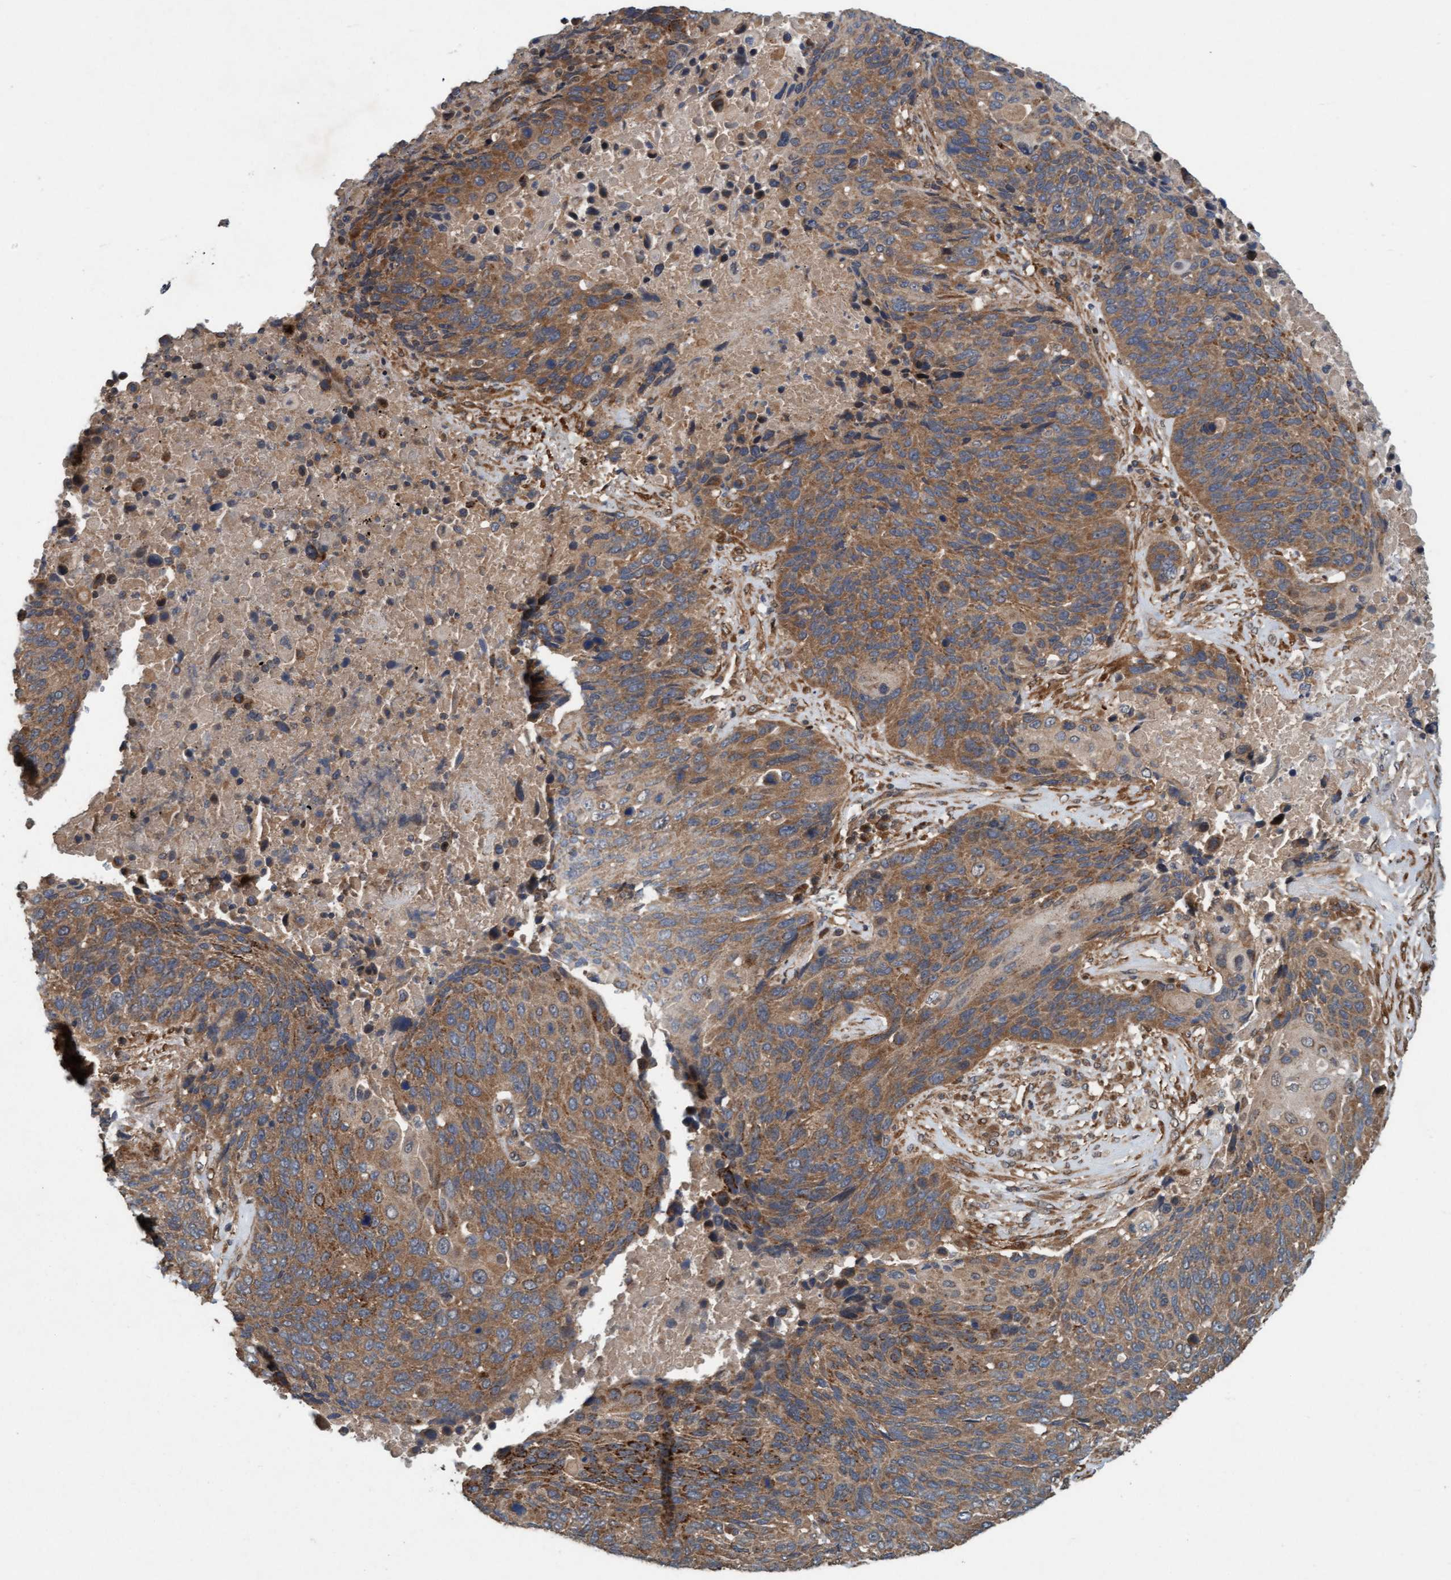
{"staining": {"intensity": "moderate", "quantity": ">75%", "location": "cytoplasmic/membranous"}, "tissue": "lung cancer", "cell_type": "Tumor cells", "image_type": "cancer", "snomed": [{"axis": "morphology", "description": "Squamous cell carcinoma, NOS"}, {"axis": "topography", "description": "Lung"}], "caption": "This is an image of immunohistochemistry (IHC) staining of lung cancer (squamous cell carcinoma), which shows moderate staining in the cytoplasmic/membranous of tumor cells.", "gene": "MLXIP", "patient": {"sex": "male", "age": 66}}